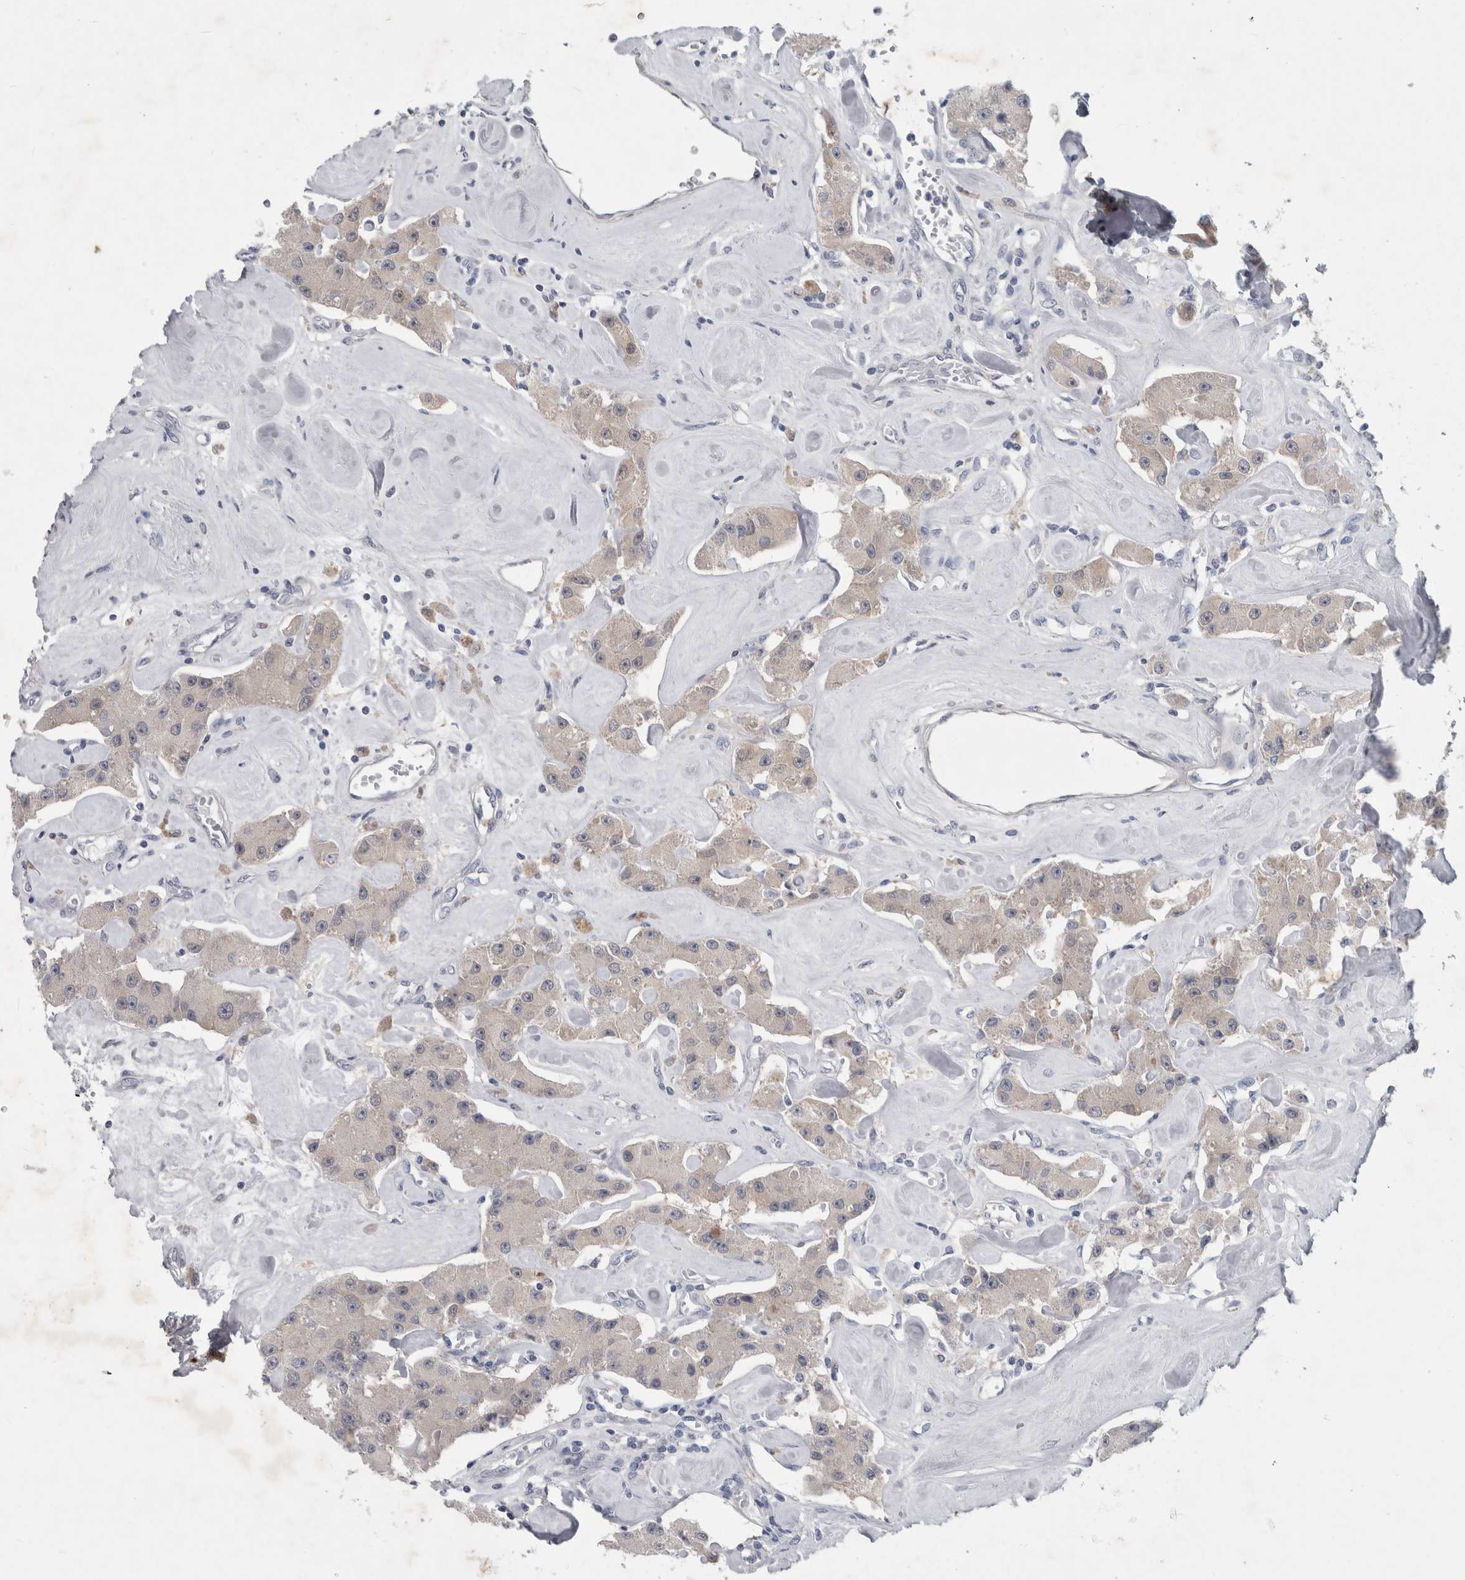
{"staining": {"intensity": "negative", "quantity": "none", "location": "none"}, "tissue": "carcinoid", "cell_type": "Tumor cells", "image_type": "cancer", "snomed": [{"axis": "morphology", "description": "Carcinoid, malignant, NOS"}, {"axis": "topography", "description": "Pancreas"}], "caption": "DAB immunohistochemical staining of carcinoid (malignant) reveals no significant expression in tumor cells. The staining is performed using DAB brown chromogen with nuclei counter-stained in using hematoxylin.", "gene": "FAM83H", "patient": {"sex": "male", "age": 41}}